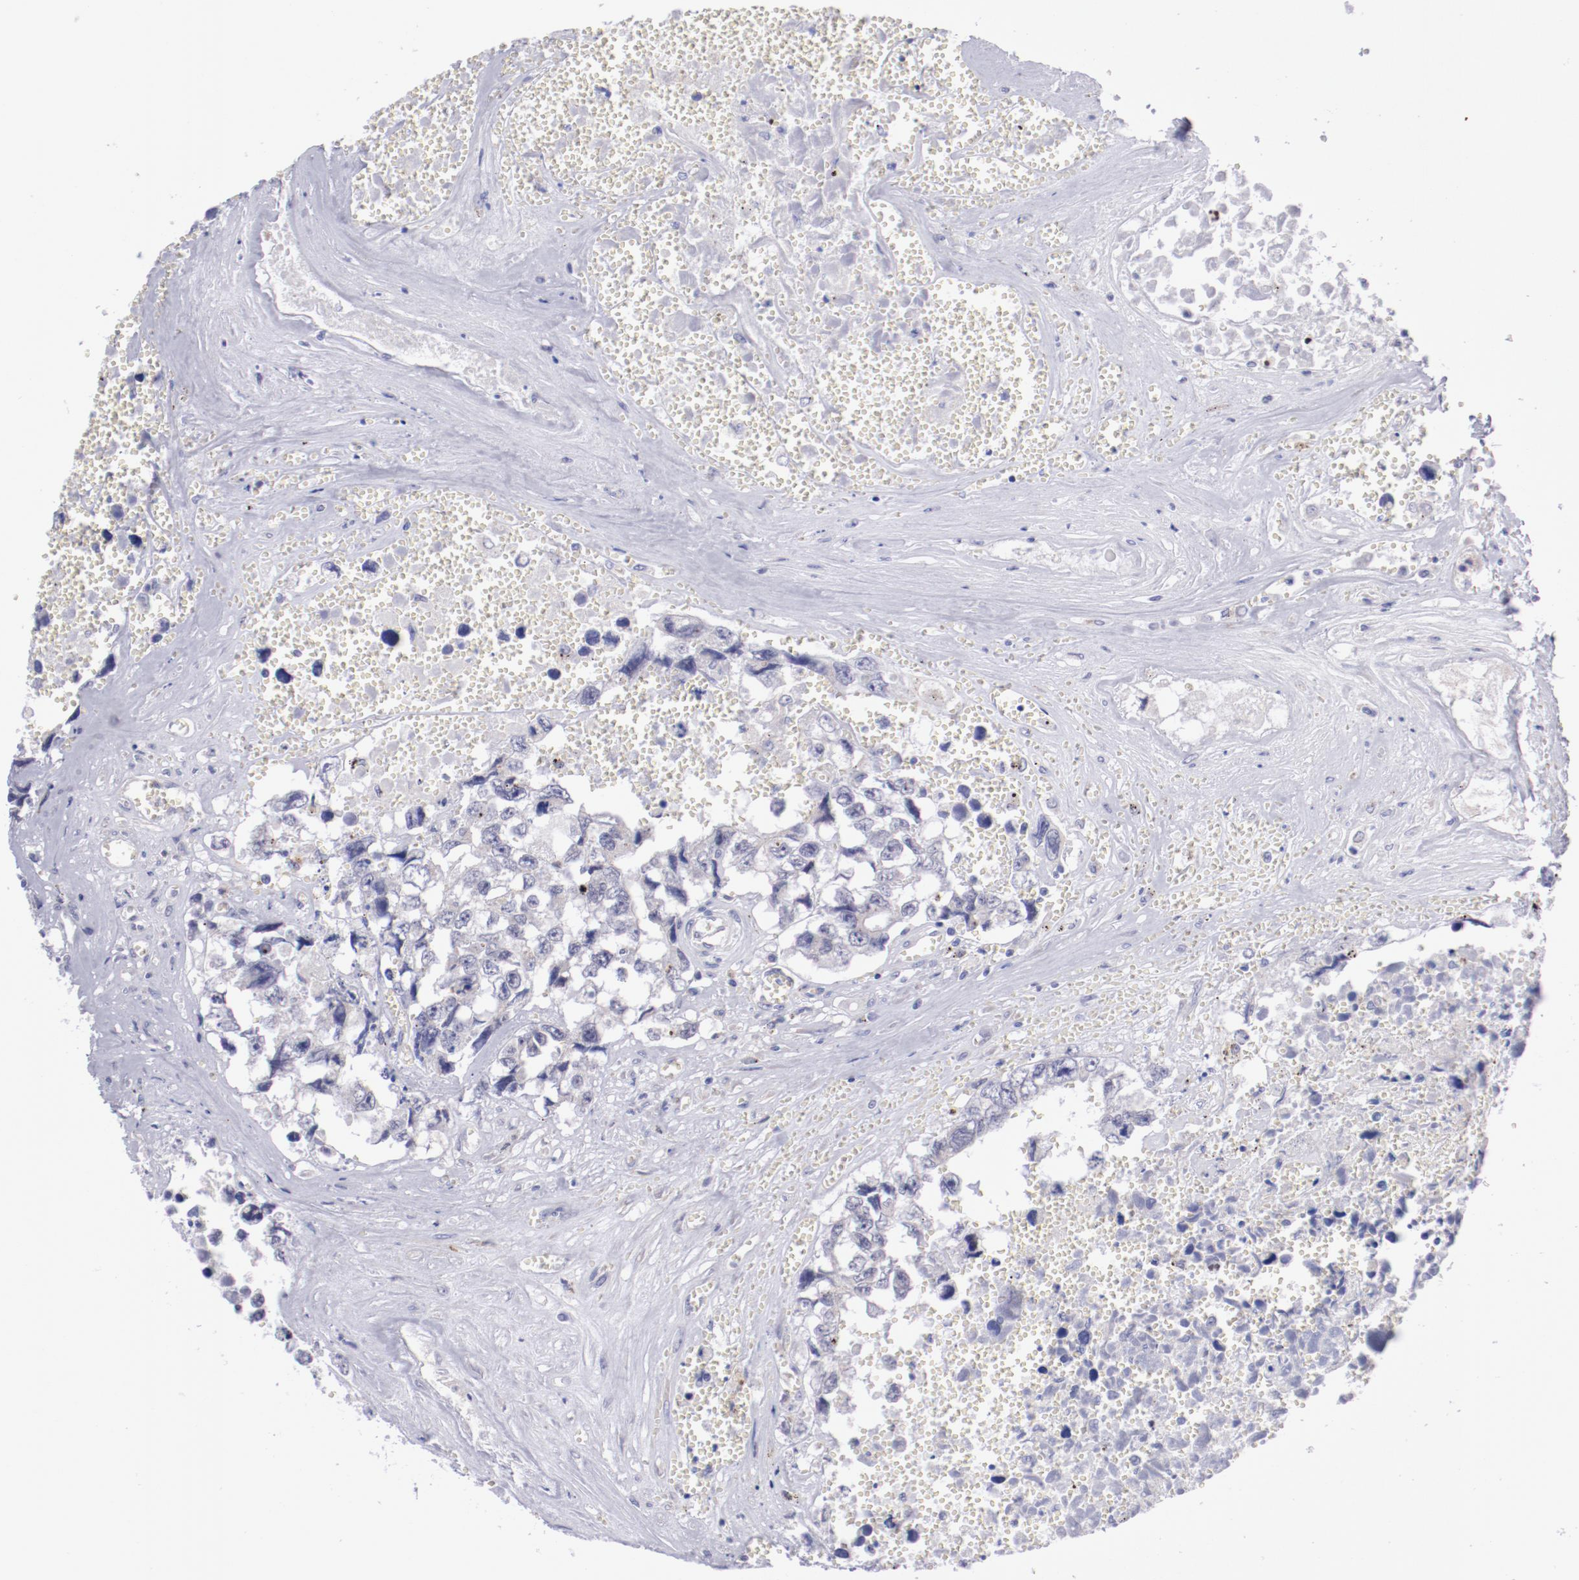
{"staining": {"intensity": "negative", "quantity": "none", "location": "none"}, "tissue": "testis cancer", "cell_type": "Tumor cells", "image_type": "cancer", "snomed": [{"axis": "morphology", "description": "Carcinoma, Embryonal, NOS"}, {"axis": "topography", "description": "Testis"}], "caption": "High magnification brightfield microscopy of embryonal carcinoma (testis) stained with DAB (brown) and counterstained with hematoxylin (blue): tumor cells show no significant positivity.", "gene": "TRAF3", "patient": {"sex": "male", "age": 31}}